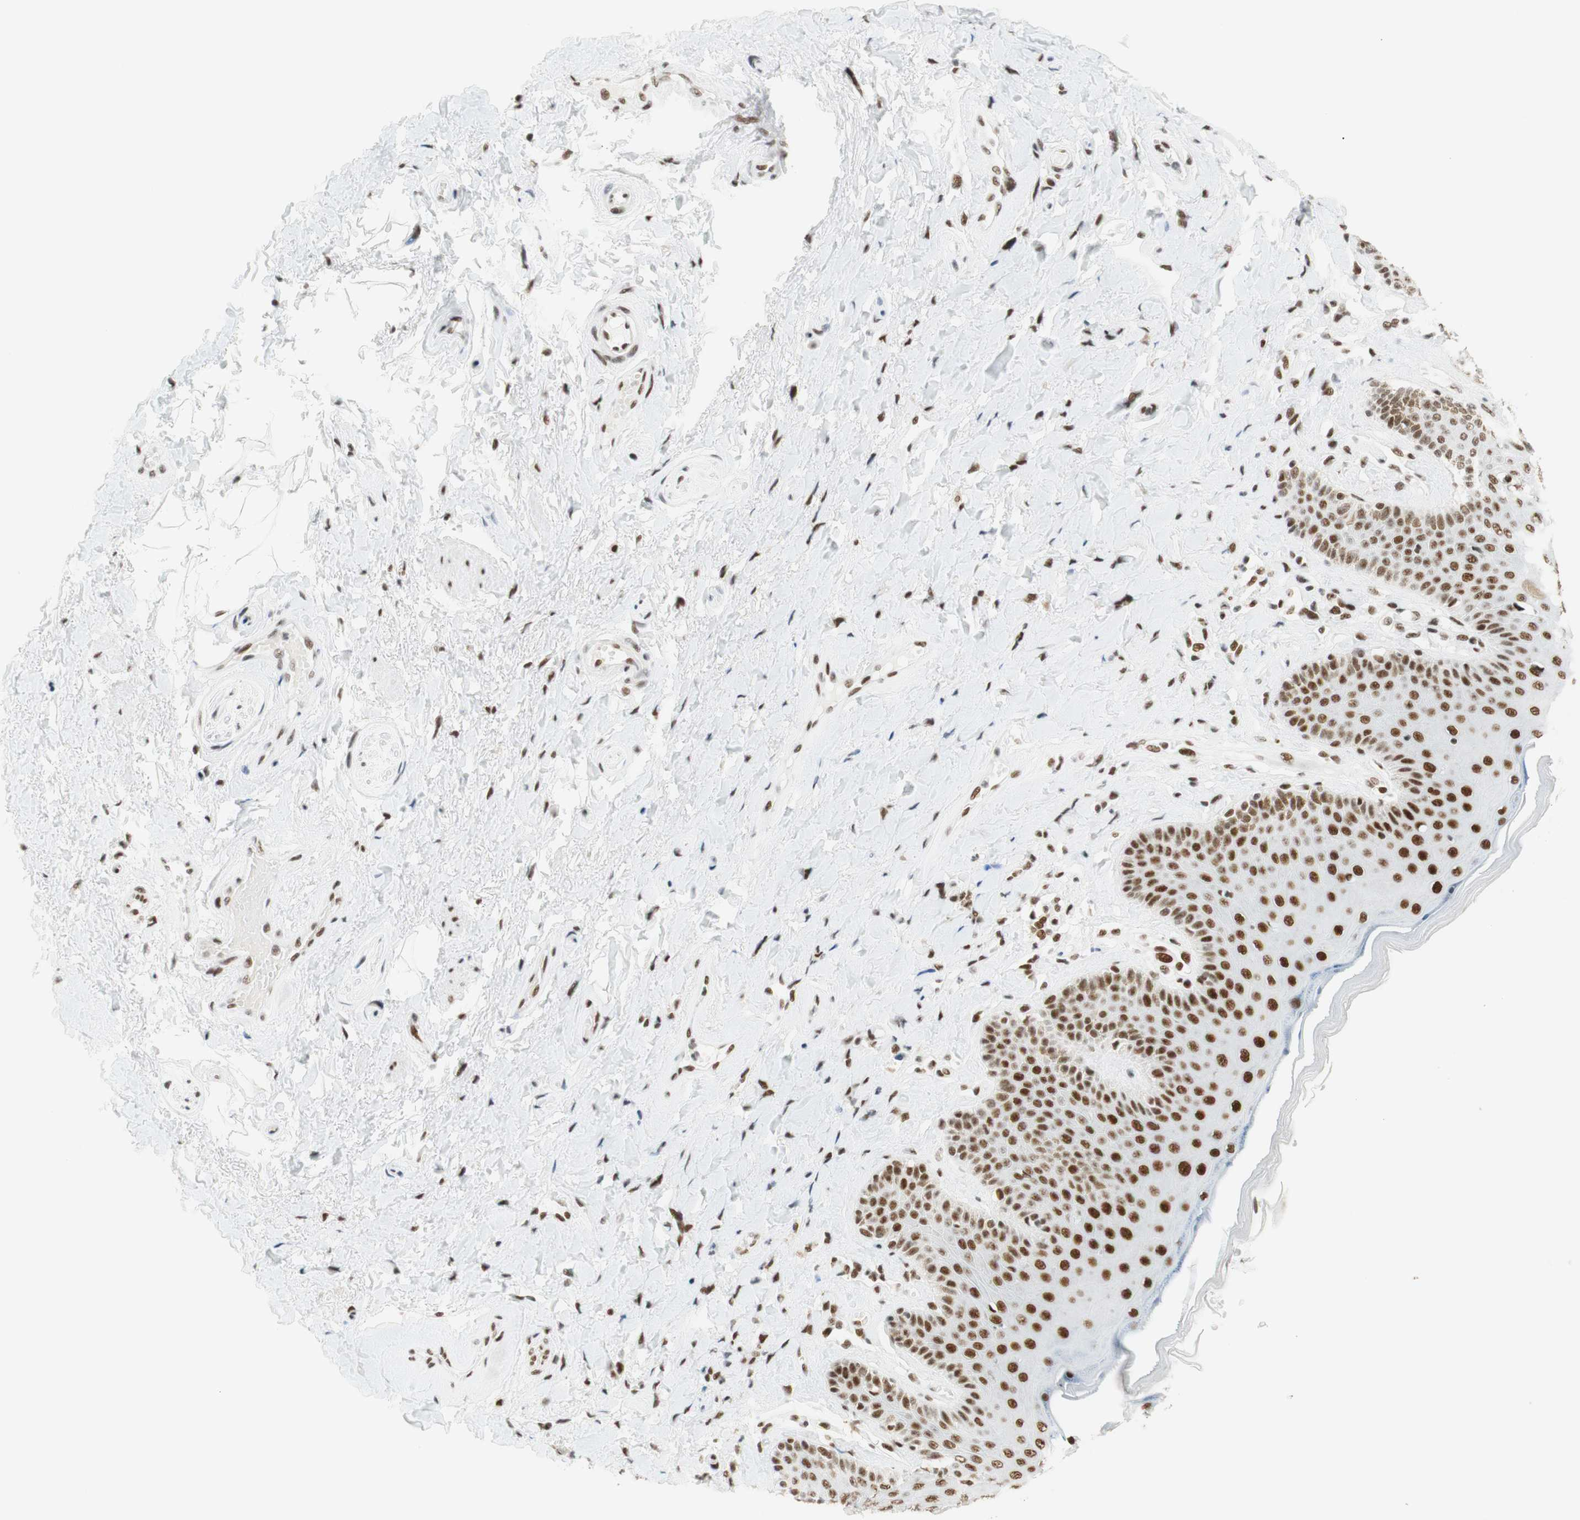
{"staining": {"intensity": "moderate", "quantity": ">75%", "location": "nuclear"}, "tissue": "skin", "cell_type": "Epidermal cells", "image_type": "normal", "snomed": [{"axis": "morphology", "description": "Normal tissue, NOS"}, {"axis": "topography", "description": "Anal"}], "caption": "Immunohistochemical staining of unremarkable human skin demonstrates moderate nuclear protein positivity in about >75% of epidermal cells. Nuclei are stained in blue.", "gene": "RNF20", "patient": {"sex": "male", "age": 69}}